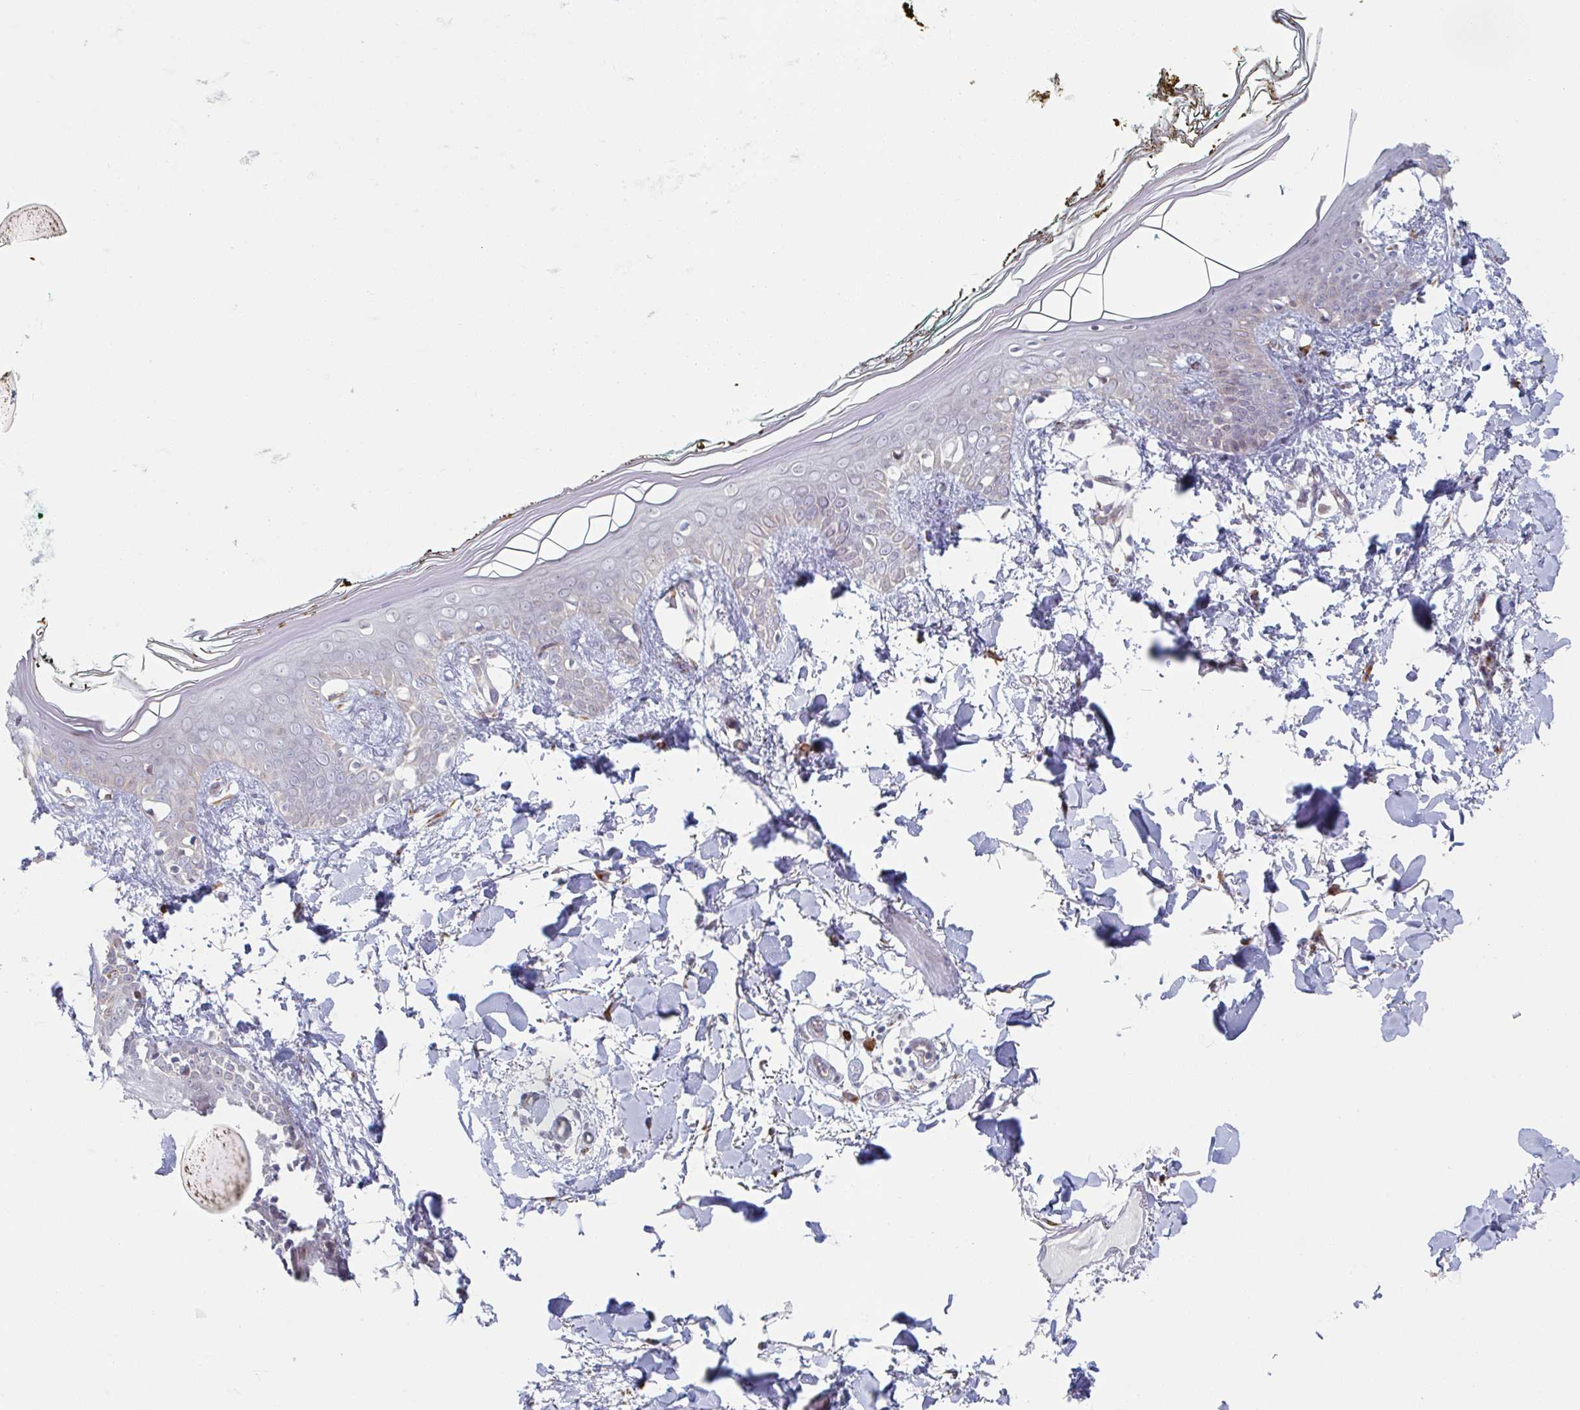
{"staining": {"intensity": "negative", "quantity": "none", "location": "none"}, "tissue": "skin", "cell_type": "Fibroblasts", "image_type": "normal", "snomed": [{"axis": "morphology", "description": "Normal tissue, NOS"}, {"axis": "topography", "description": "Skin"}], "caption": "Fibroblasts are negative for brown protein staining in normal skin. (Stains: DAB (3,3'-diaminobenzidine) IHC with hematoxylin counter stain, Microscopy: brightfield microscopy at high magnification).", "gene": "TRAPPC10", "patient": {"sex": "female", "age": 34}}